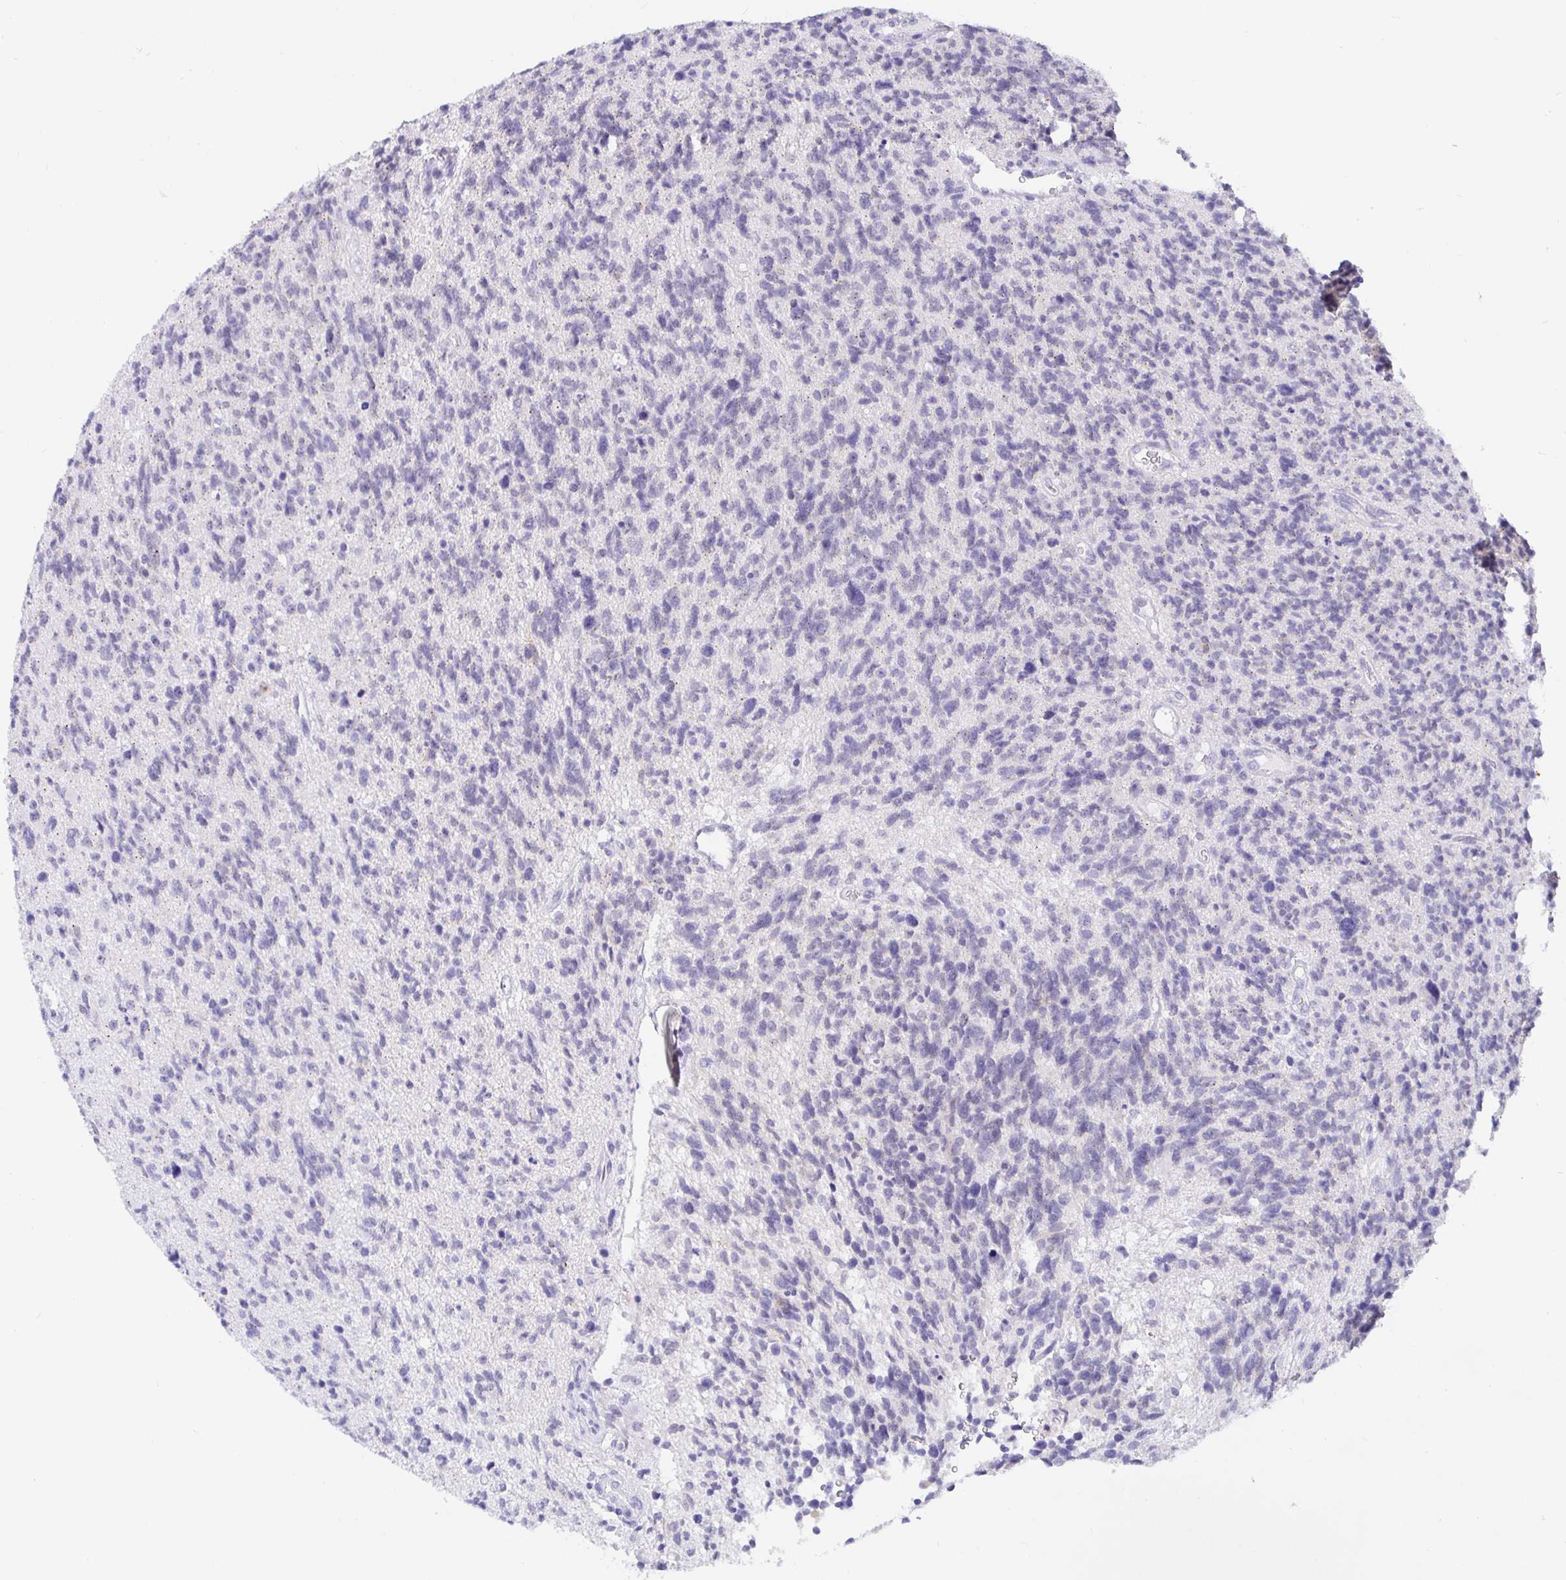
{"staining": {"intensity": "negative", "quantity": "none", "location": "none"}, "tissue": "glioma", "cell_type": "Tumor cells", "image_type": "cancer", "snomed": [{"axis": "morphology", "description": "Glioma, malignant, High grade"}, {"axis": "topography", "description": "Brain"}], "caption": "A photomicrograph of glioma stained for a protein demonstrates no brown staining in tumor cells.", "gene": "EZHIP", "patient": {"sex": "male", "age": 29}}